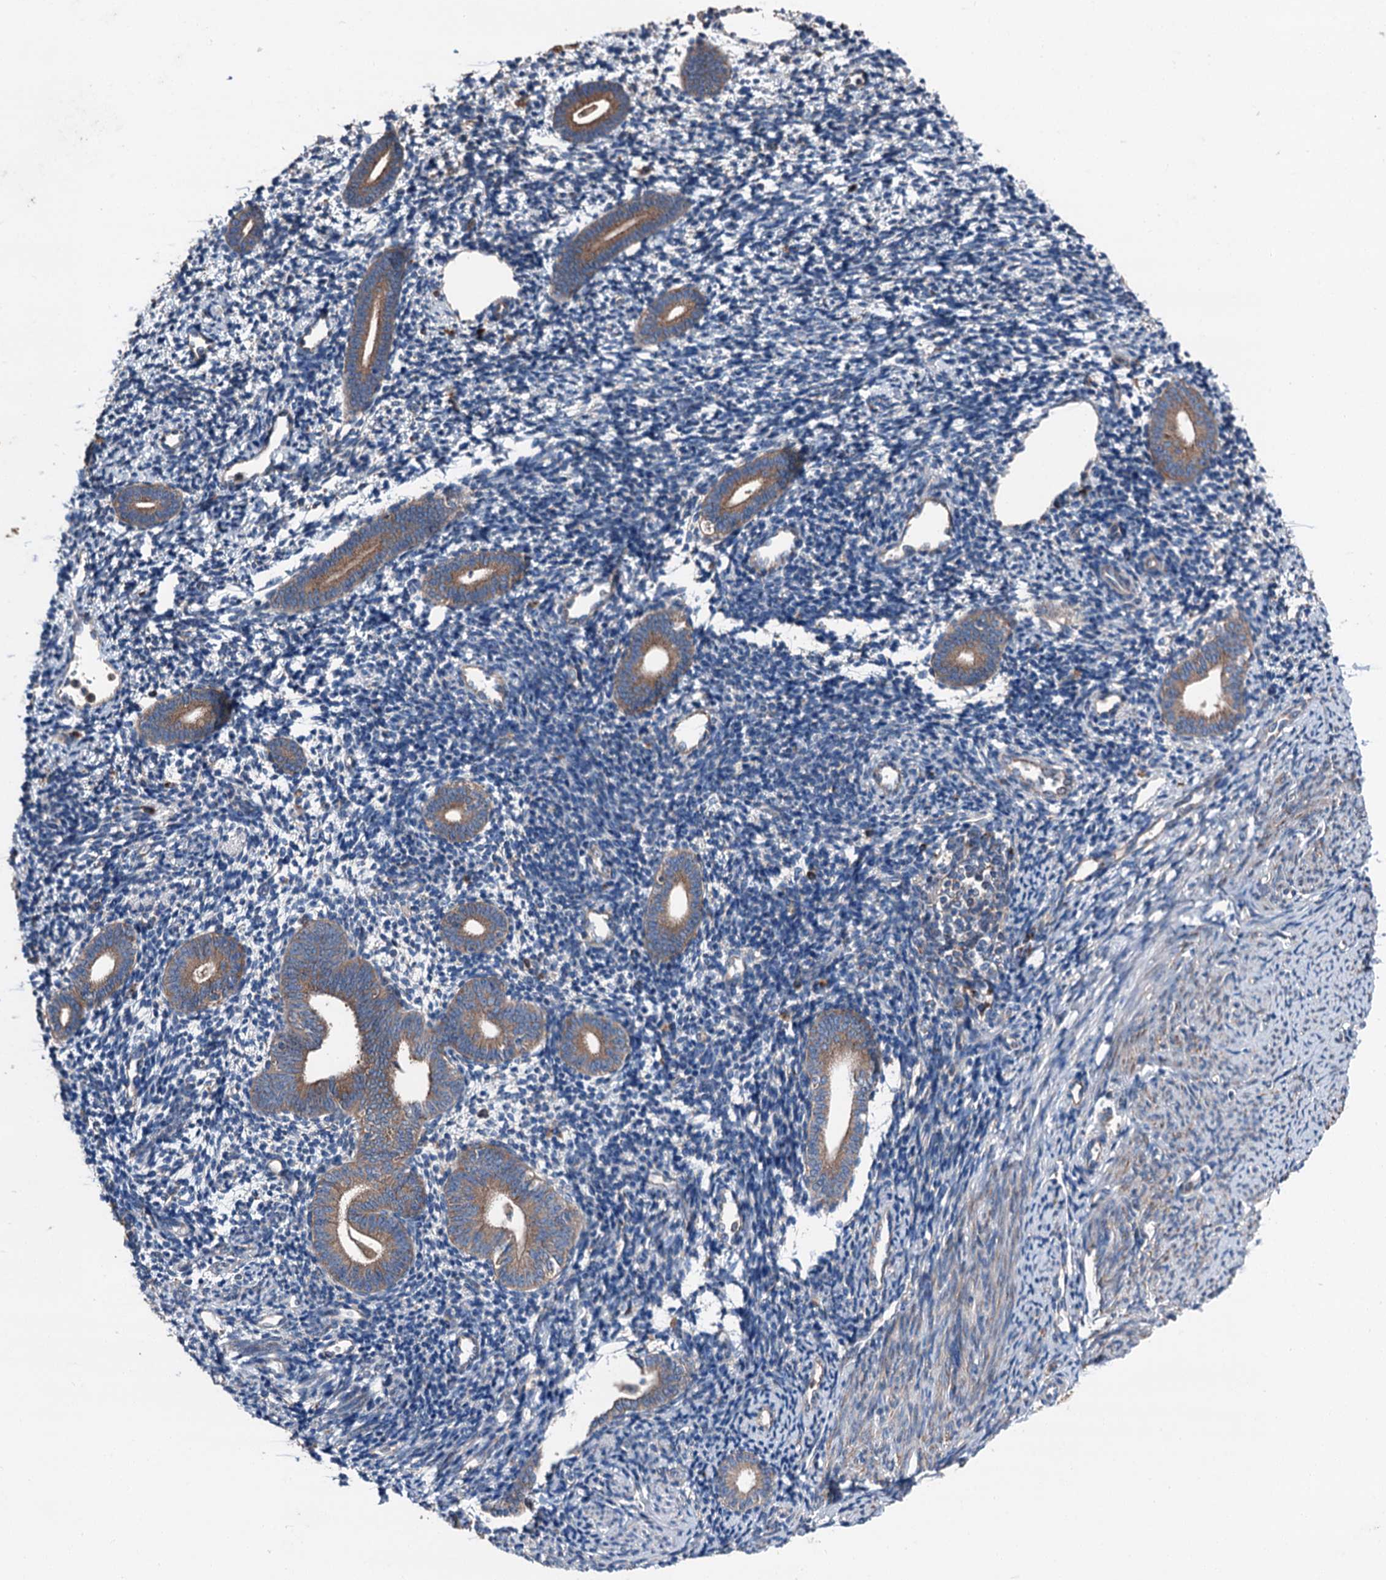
{"staining": {"intensity": "moderate", "quantity": "<25%", "location": "cytoplasmic/membranous"}, "tissue": "endometrium", "cell_type": "Cells in endometrial stroma", "image_type": "normal", "snomed": [{"axis": "morphology", "description": "Normal tissue, NOS"}, {"axis": "topography", "description": "Endometrium"}], "caption": "A brown stain highlights moderate cytoplasmic/membranous positivity of a protein in cells in endometrial stroma of normal human endometrium. The protein is shown in brown color, while the nuclei are stained blue.", "gene": "RUFY1", "patient": {"sex": "female", "age": 56}}